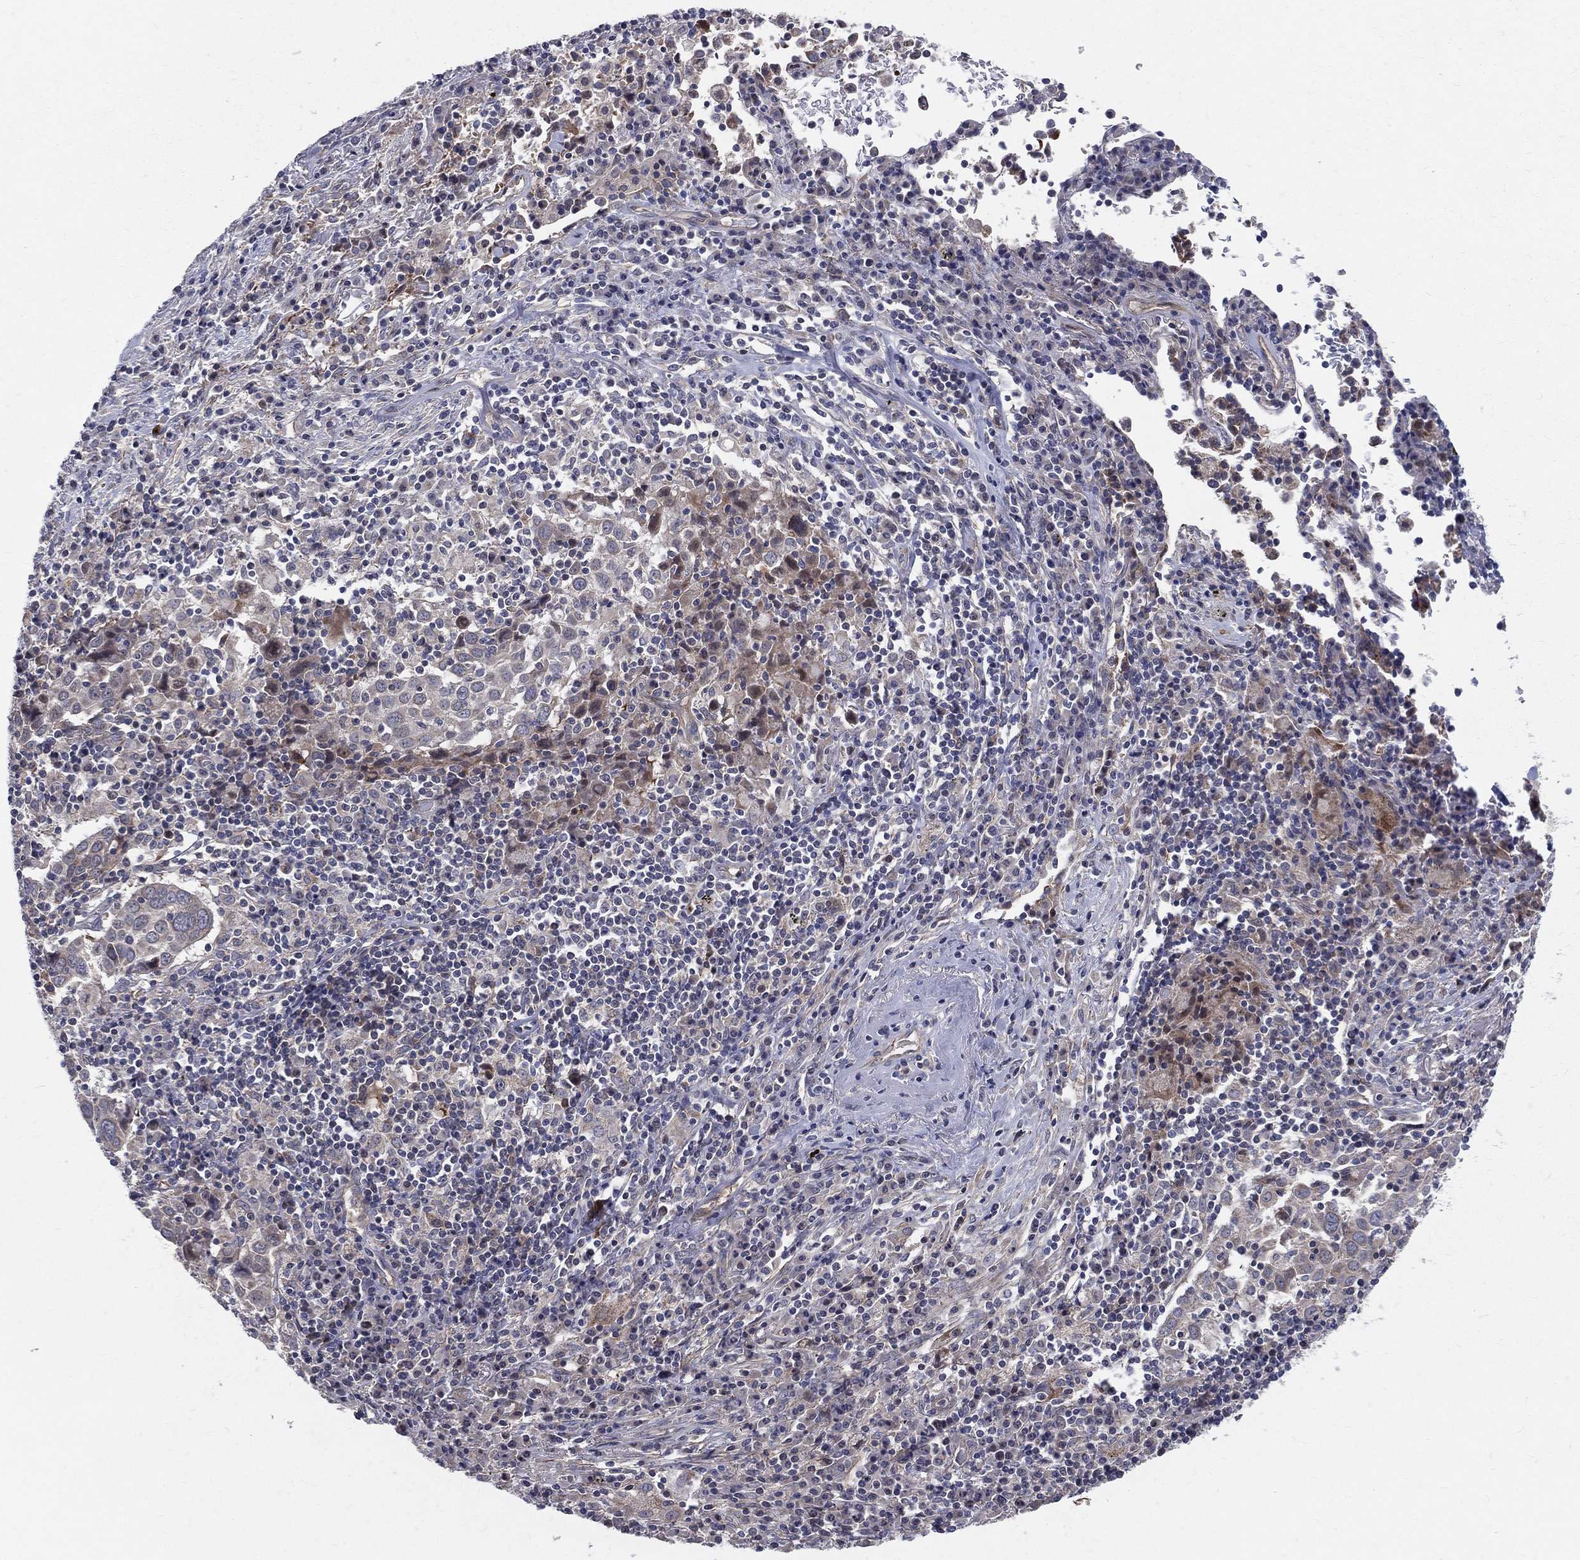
{"staining": {"intensity": "negative", "quantity": "none", "location": "none"}, "tissue": "lung cancer", "cell_type": "Tumor cells", "image_type": "cancer", "snomed": [{"axis": "morphology", "description": "Squamous cell carcinoma, NOS"}, {"axis": "topography", "description": "Lung"}], "caption": "Lung cancer was stained to show a protein in brown. There is no significant expression in tumor cells. (Brightfield microscopy of DAB (3,3'-diaminobenzidine) immunohistochemistry at high magnification).", "gene": "POMZP3", "patient": {"sex": "male", "age": 57}}